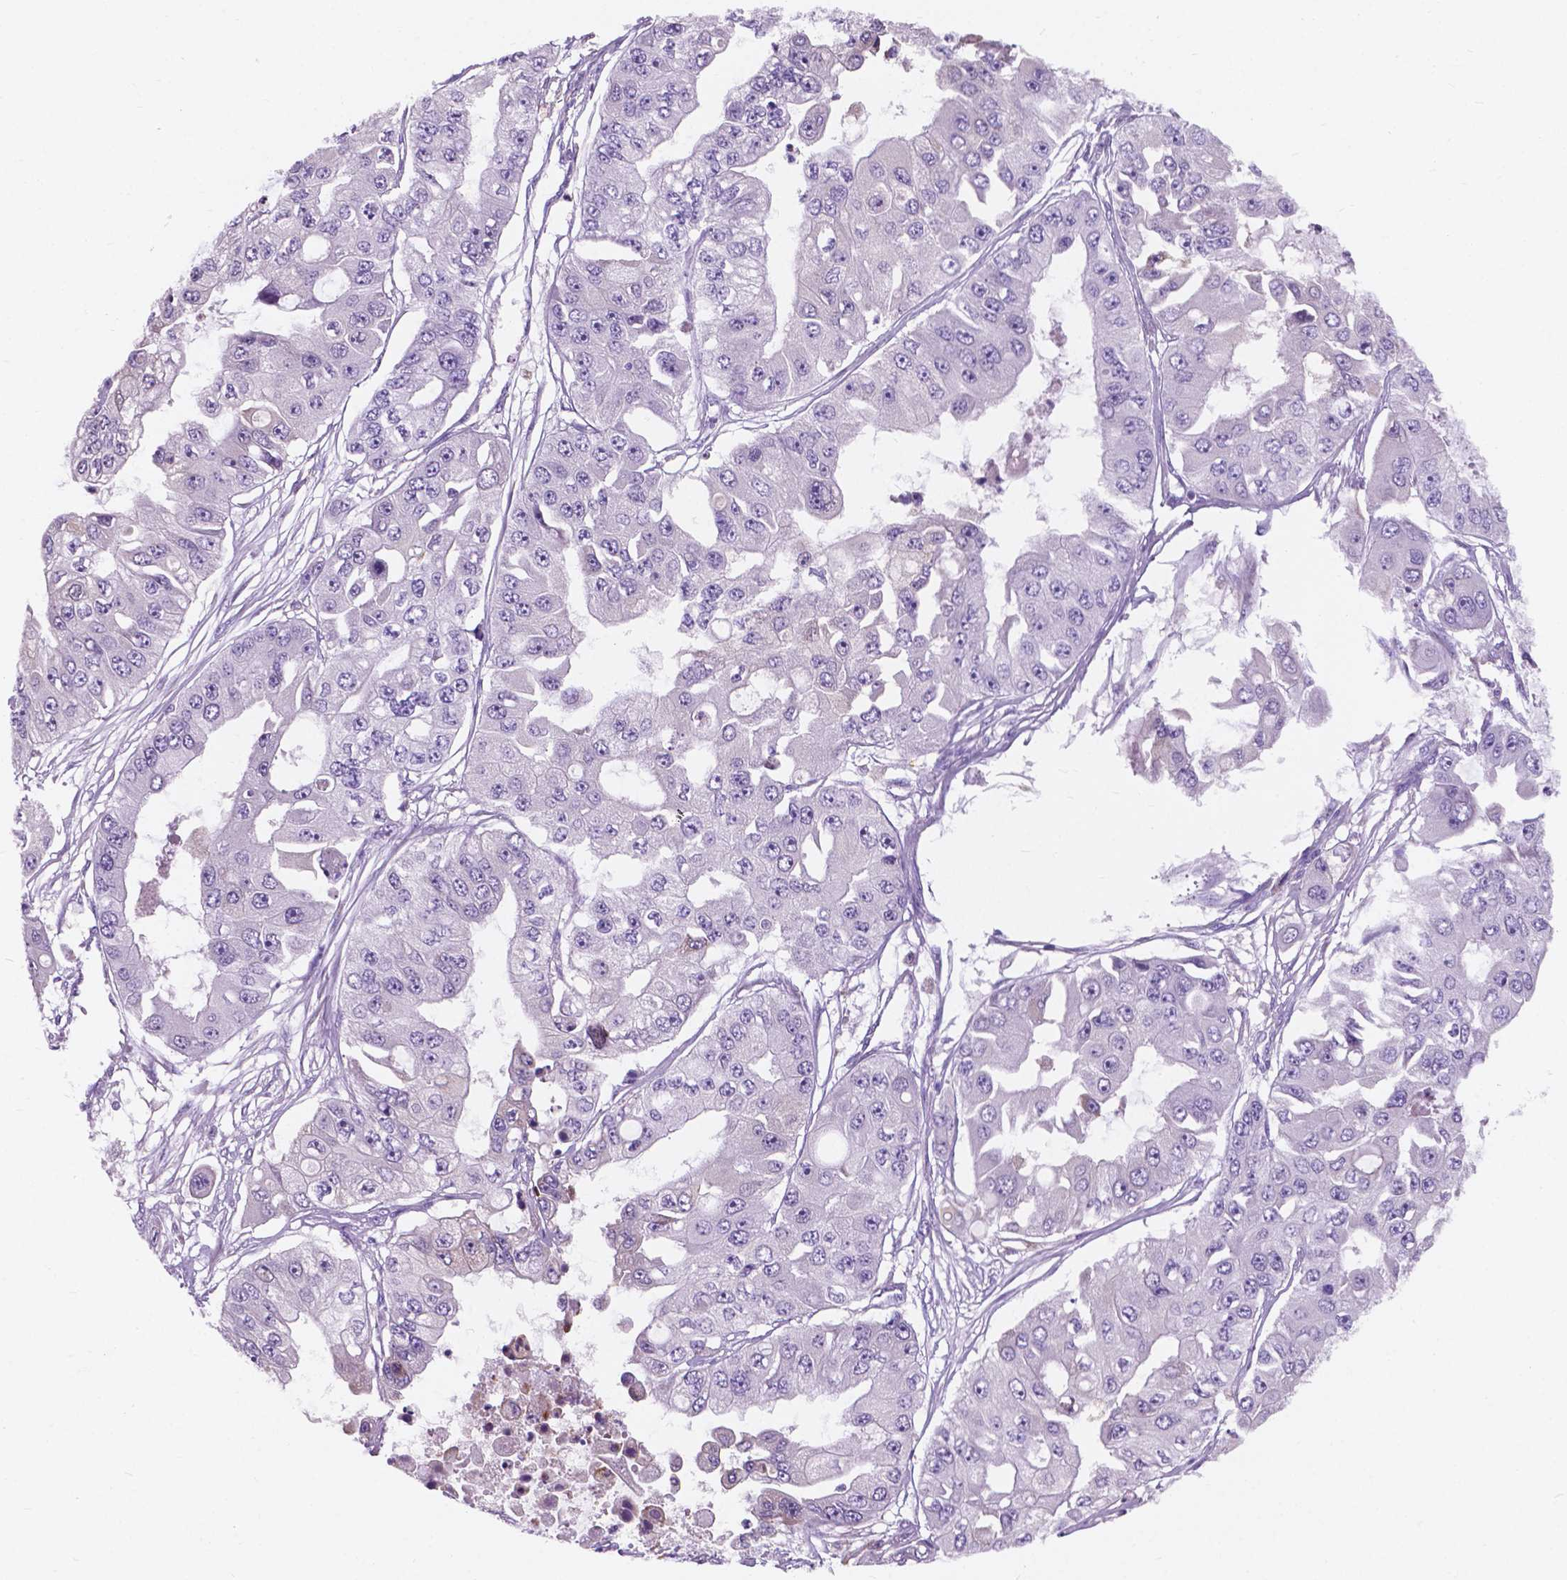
{"staining": {"intensity": "negative", "quantity": "none", "location": "none"}, "tissue": "ovarian cancer", "cell_type": "Tumor cells", "image_type": "cancer", "snomed": [{"axis": "morphology", "description": "Cystadenocarcinoma, serous, NOS"}, {"axis": "topography", "description": "Ovary"}], "caption": "A micrograph of ovarian serous cystadenocarcinoma stained for a protein exhibits no brown staining in tumor cells.", "gene": "IREB2", "patient": {"sex": "female", "age": 56}}